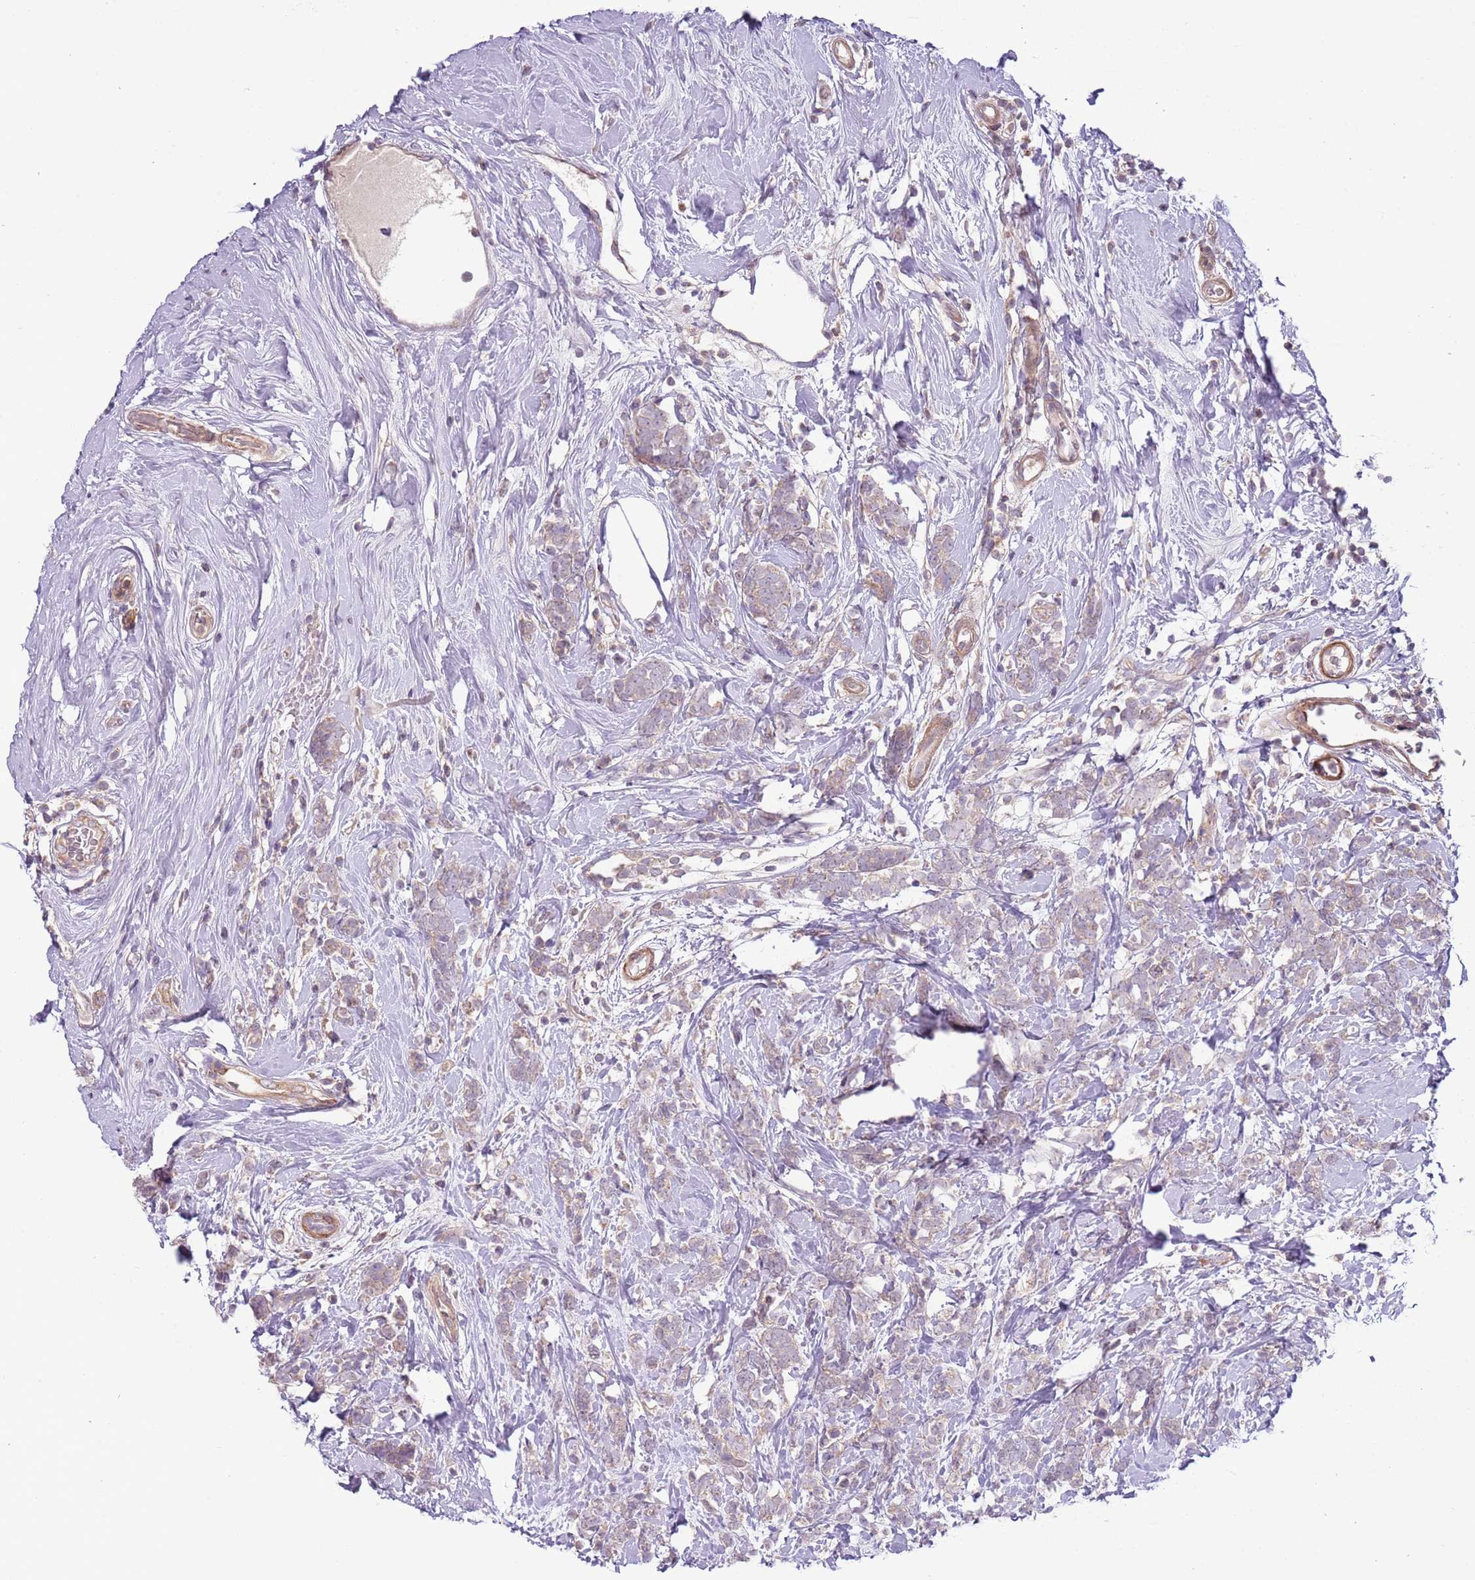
{"staining": {"intensity": "weak", "quantity": "25%-75%", "location": "cytoplasmic/membranous"}, "tissue": "breast cancer", "cell_type": "Tumor cells", "image_type": "cancer", "snomed": [{"axis": "morphology", "description": "Lobular carcinoma"}, {"axis": "topography", "description": "Breast"}], "caption": "IHC photomicrograph of neoplastic tissue: human breast cancer (lobular carcinoma) stained using immunohistochemistry (IHC) demonstrates low levels of weak protein expression localized specifically in the cytoplasmic/membranous of tumor cells, appearing as a cytoplasmic/membranous brown color.", "gene": "DTD2", "patient": {"sex": "female", "age": 58}}